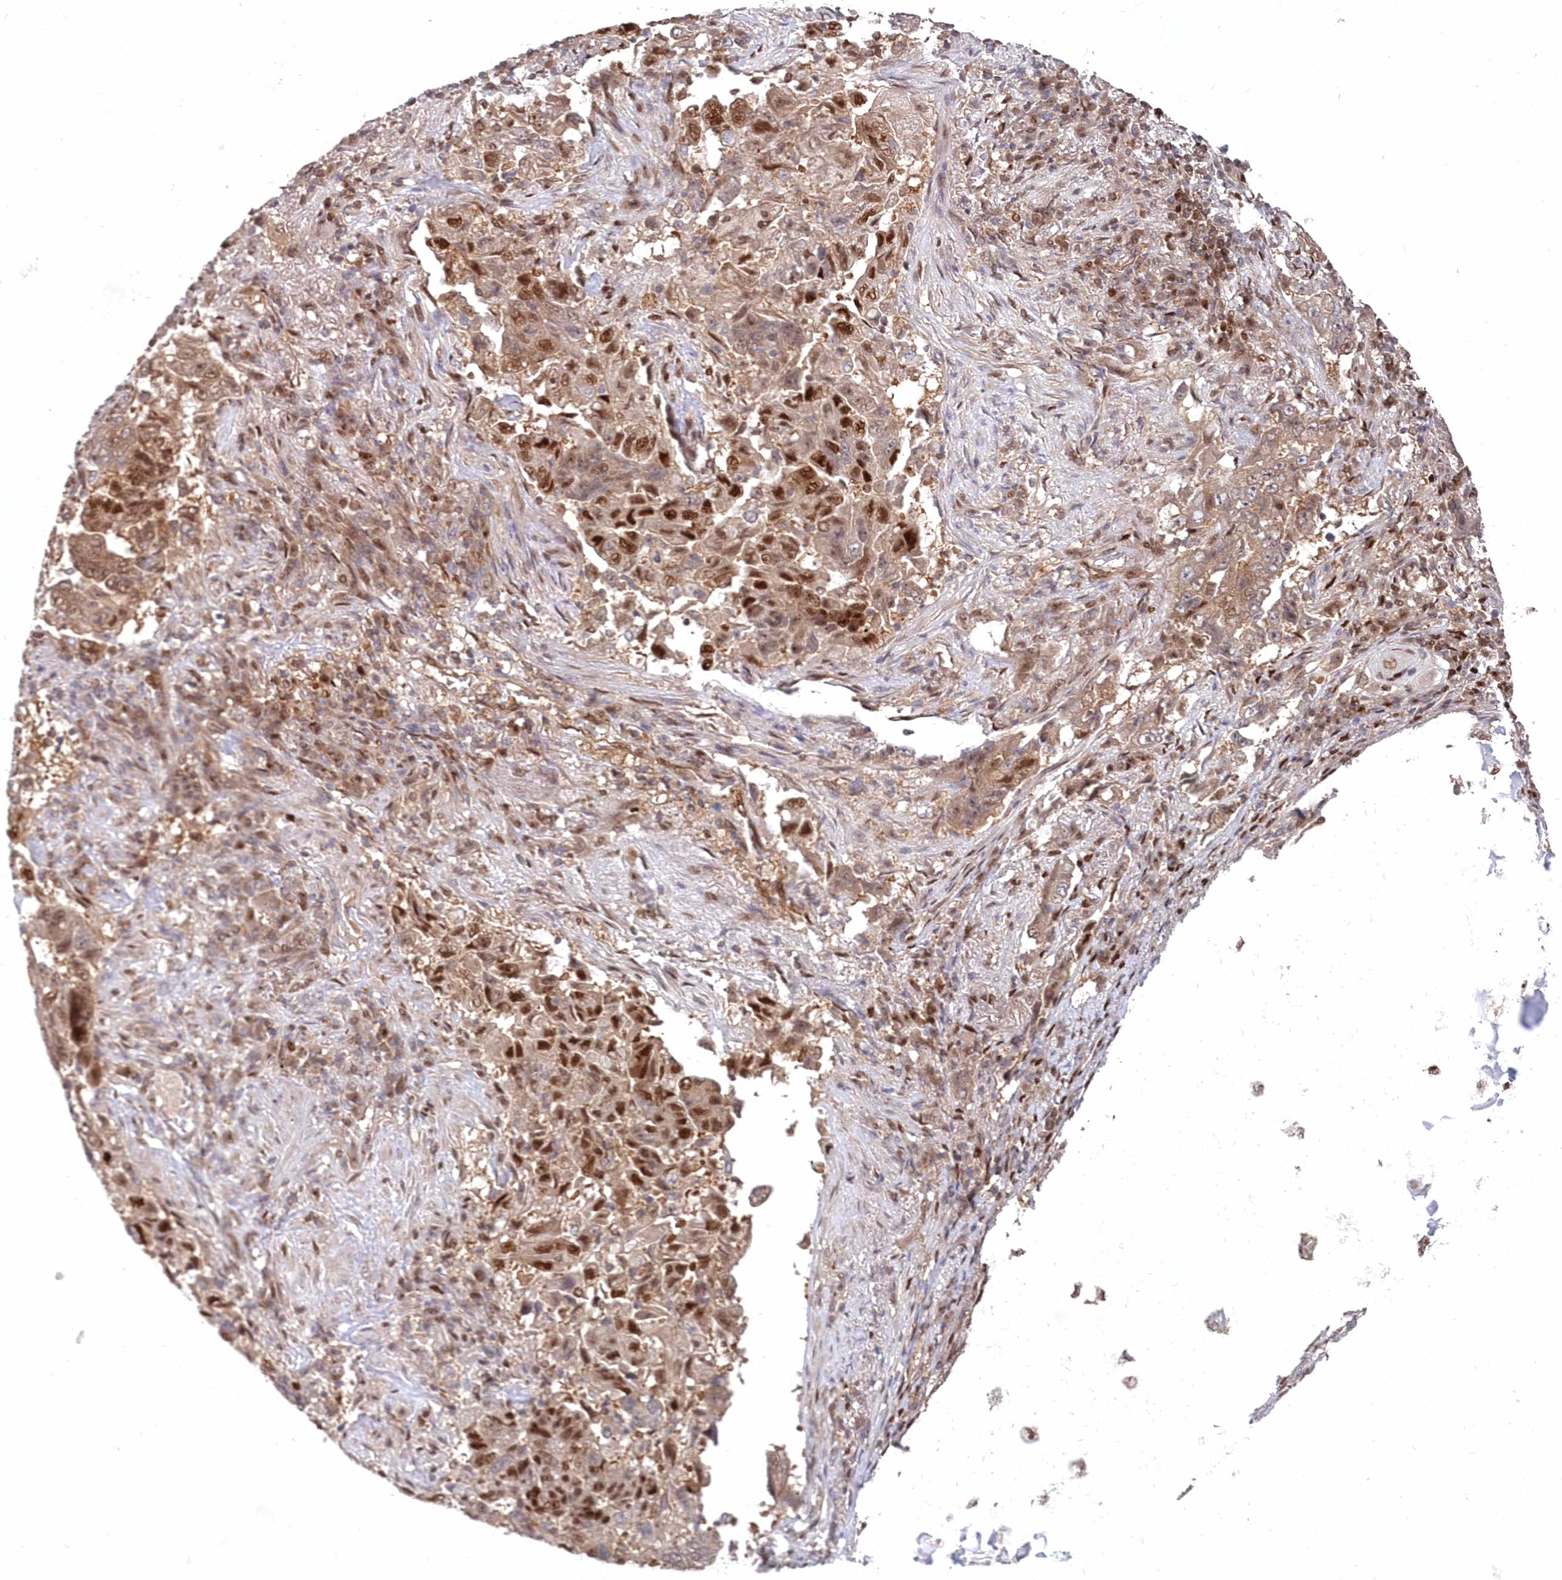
{"staining": {"intensity": "moderate", "quantity": ">75%", "location": "cytoplasmic/membranous,nuclear"}, "tissue": "lung cancer", "cell_type": "Tumor cells", "image_type": "cancer", "snomed": [{"axis": "morphology", "description": "Adenocarcinoma, NOS"}, {"axis": "topography", "description": "Lung"}], "caption": "Adenocarcinoma (lung) was stained to show a protein in brown. There is medium levels of moderate cytoplasmic/membranous and nuclear staining in about >75% of tumor cells.", "gene": "ABHD14B", "patient": {"sex": "female", "age": 51}}